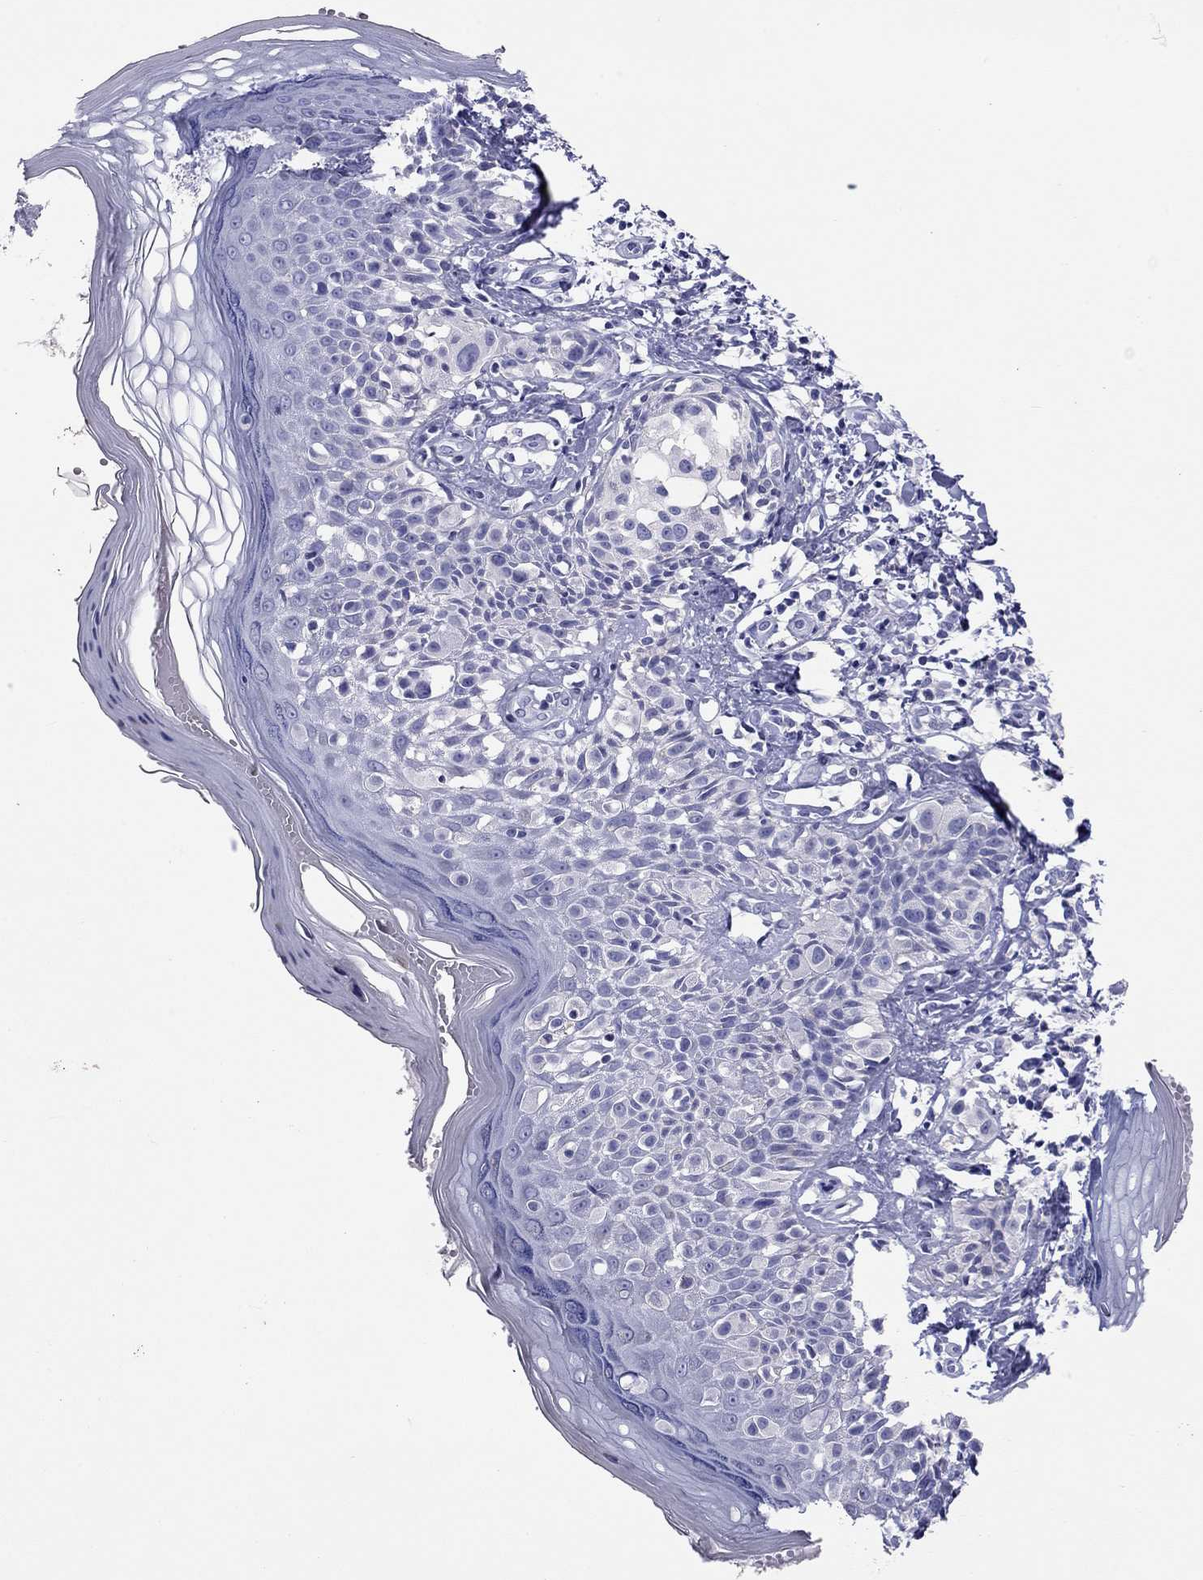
{"staining": {"intensity": "negative", "quantity": "none", "location": "none"}, "tissue": "melanoma", "cell_type": "Tumor cells", "image_type": "cancer", "snomed": [{"axis": "morphology", "description": "Malignant melanoma, NOS"}, {"axis": "topography", "description": "Skin"}], "caption": "A high-resolution photomicrograph shows immunohistochemistry staining of melanoma, which reveals no significant positivity in tumor cells. The staining was performed using DAB (3,3'-diaminobenzidine) to visualize the protein expression in brown, while the nuclei were stained in blue with hematoxylin (Magnification: 20x).", "gene": "CALHM1", "patient": {"sex": "female", "age": 73}}